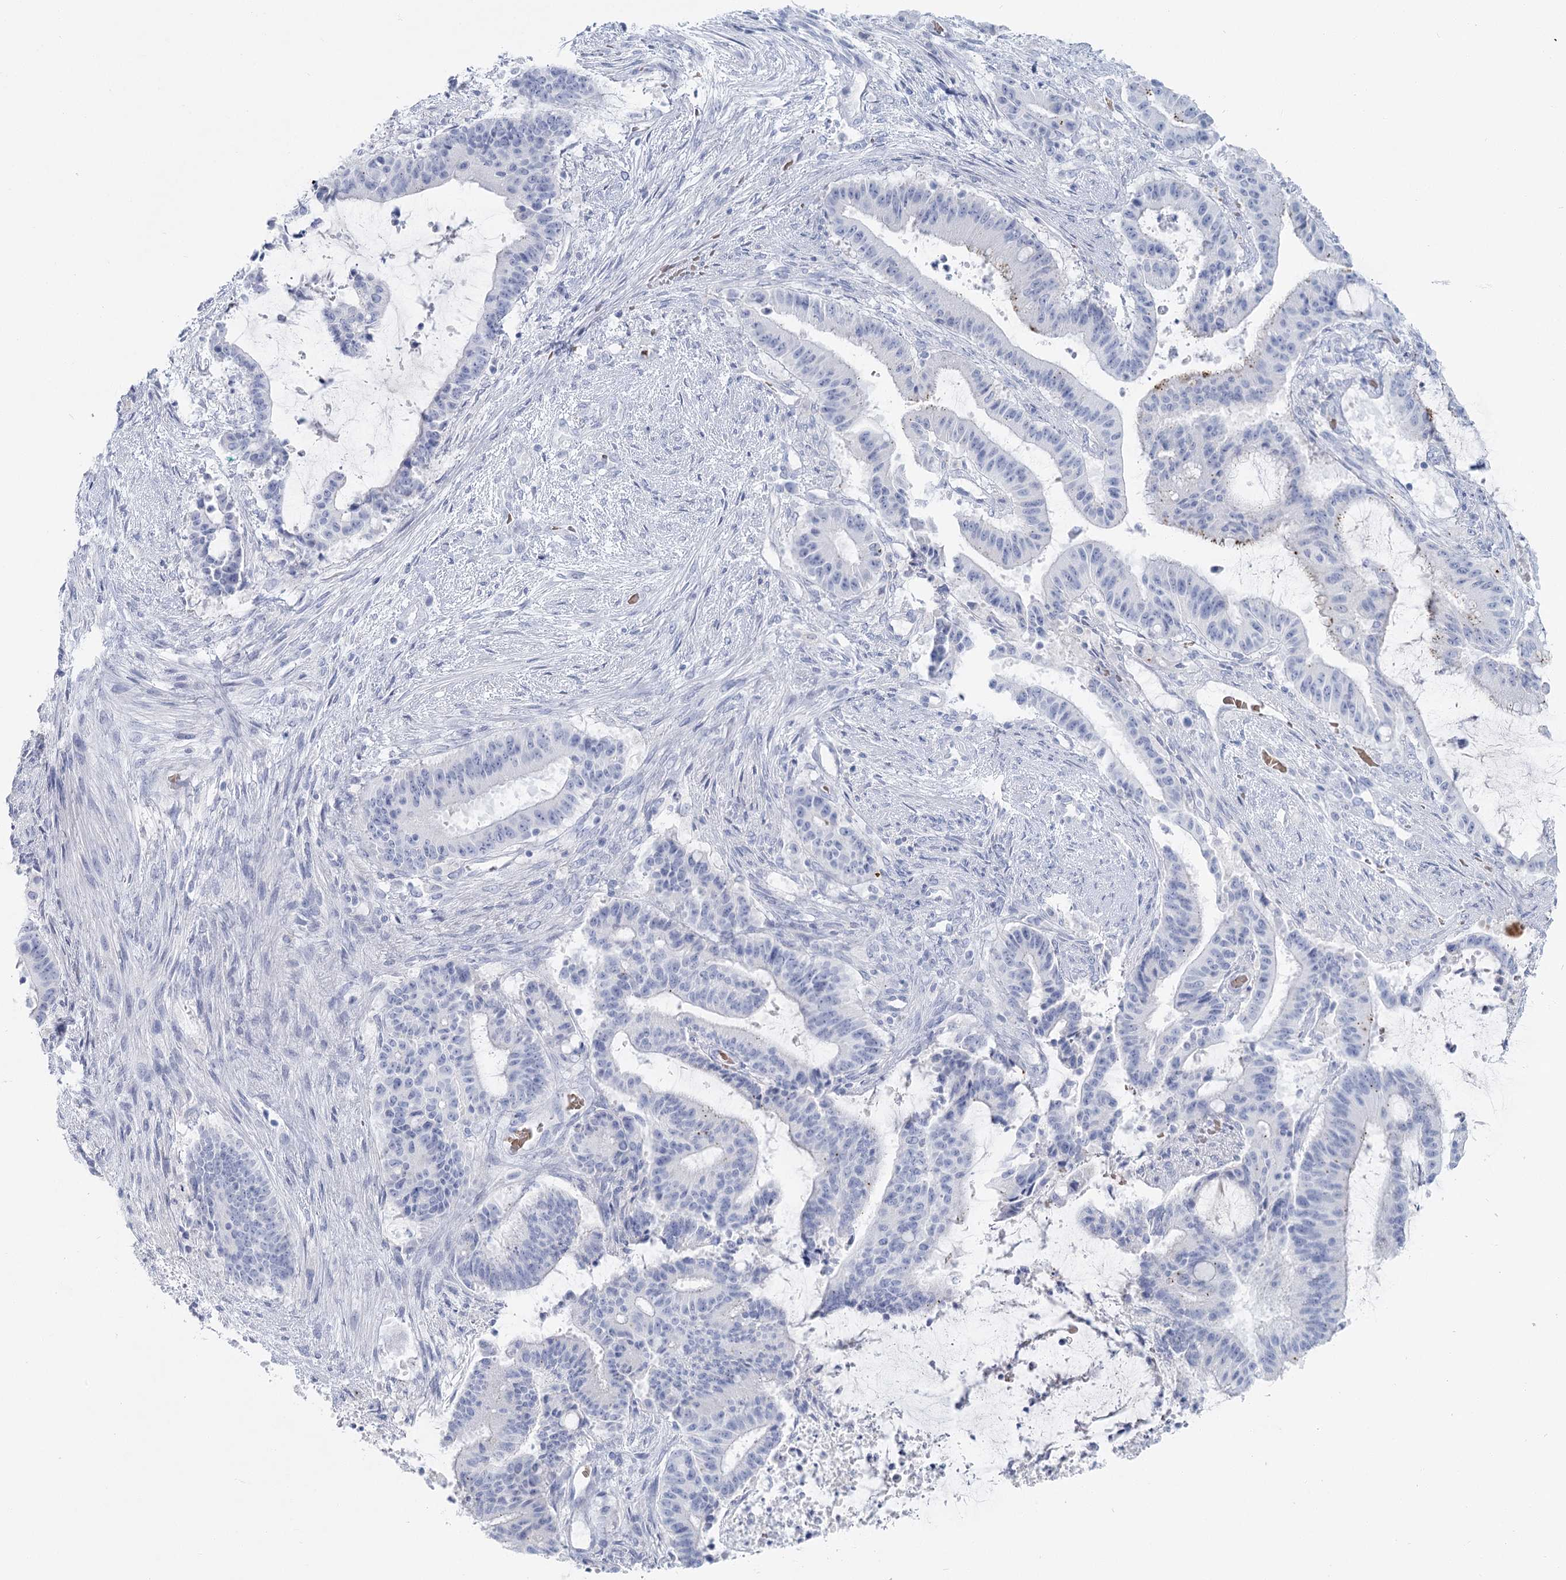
{"staining": {"intensity": "negative", "quantity": "none", "location": "none"}, "tissue": "liver cancer", "cell_type": "Tumor cells", "image_type": "cancer", "snomed": [{"axis": "morphology", "description": "Normal tissue, NOS"}, {"axis": "morphology", "description": "Cholangiocarcinoma"}, {"axis": "topography", "description": "Liver"}, {"axis": "topography", "description": "Peripheral nerve tissue"}], "caption": "High magnification brightfield microscopy of liver cancer (cholangiocarcinoma) stained with DAB (3,3'-diaminobenzidine) (brown) and counterstained with hematoxylin (blue): tumor cells show no significant positivity. (Brightfield microscopy of DAB immunohistochemistry at high magnification).", "gene": "IFIT5", "patient": {"sex": "female", "age": 73}}